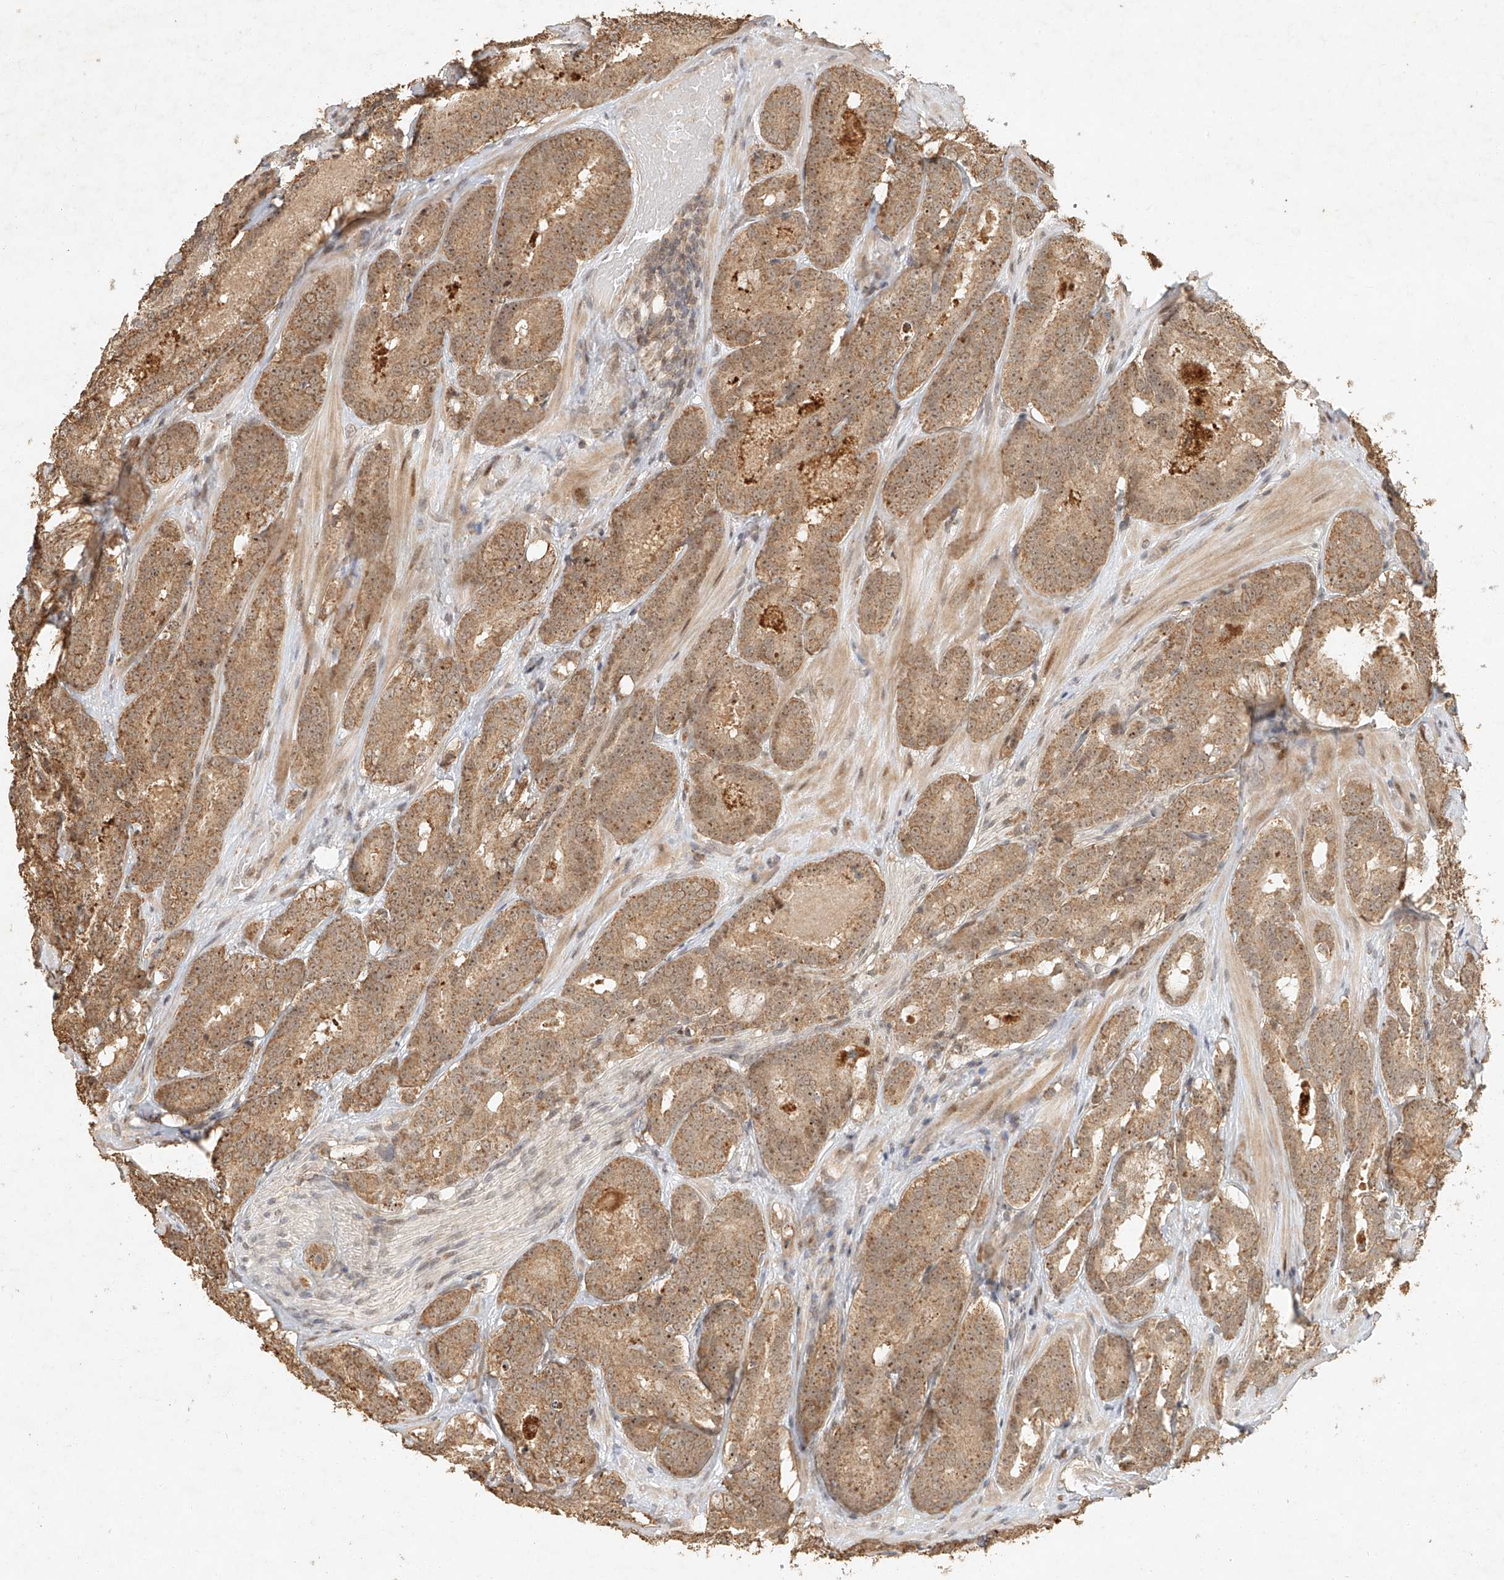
{"staining": {"intensity": "moderate", "quantity": ">75%", "location": "cytoplasmic/membranous,nuclear"}, "tissue": "prostate cancer", "cell_type": "Tumor cells", "image_type": "cancer", "snomed": [{"axis": "morphology", "description": "Adenocarcinoma, High grade"}, {"axis": "topography", "description": "Prostate"}], "caption": "Immunohistochemistry (DAB (3,3'-diaminobenzidine)) staining of human prostate cancer (adenocarcinoma (high-grade)) demonstrates moderate cytoplasmic/membranous and nuclear protein positivity in about >75% of tumor cells.", "gene": "CXorf58", "patient": {"sex": "male", "age": 57}}